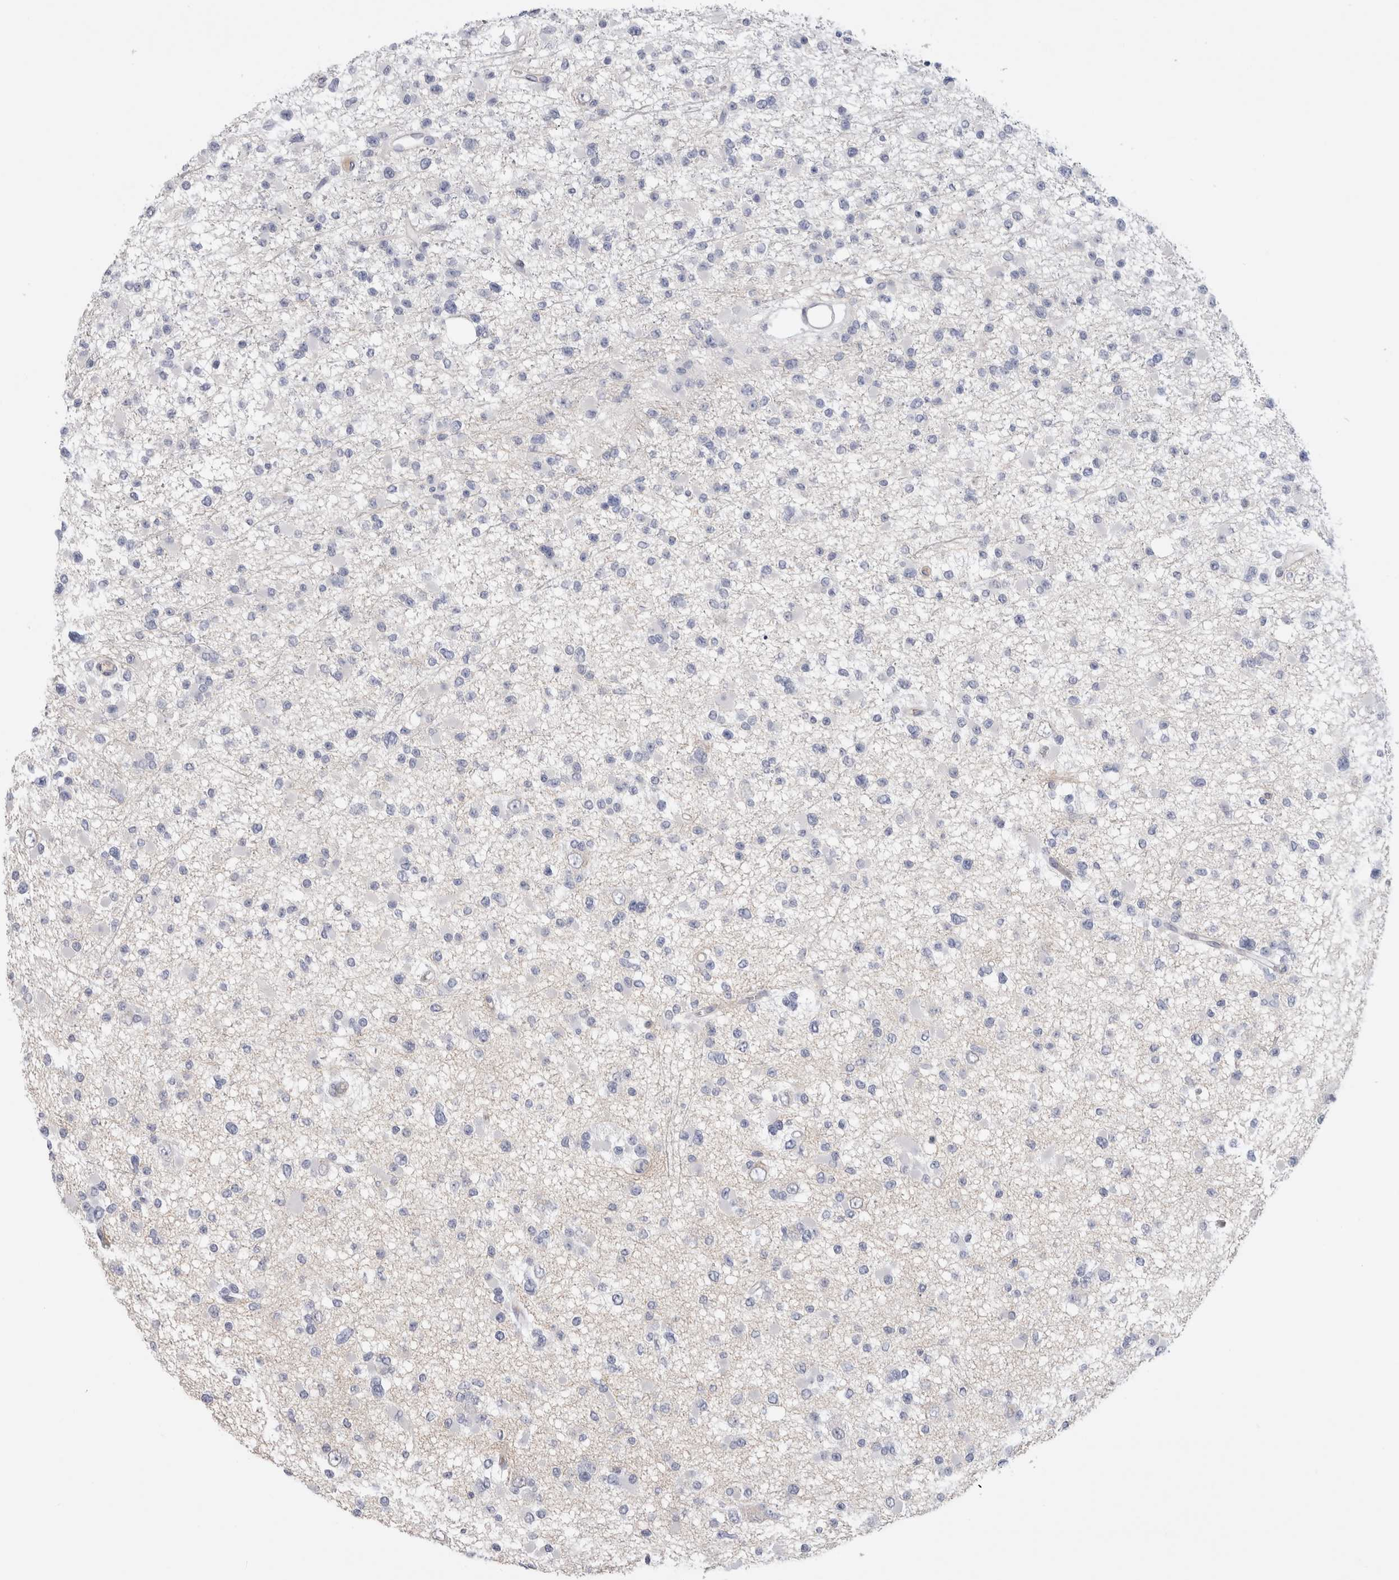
{"staining": {"intensity": "negative", "quantity": "none", "location": "none"}, "tissue": "glioma", "cell_type": "Tumor cells", "image_type": "cancer", "snomed": [{"axis": "morphology", "description": "Glioma, malignant, Low grade"}, {"axis": "topography", "description": "Brain"}], "caption": "DAB (3,3'-diaminobenzidine) immunohistochemical staining of human glioma displays no significant expression in tumor cells.", "gene": "DMTN", "patient": {"sex": "female", "age": 22}}